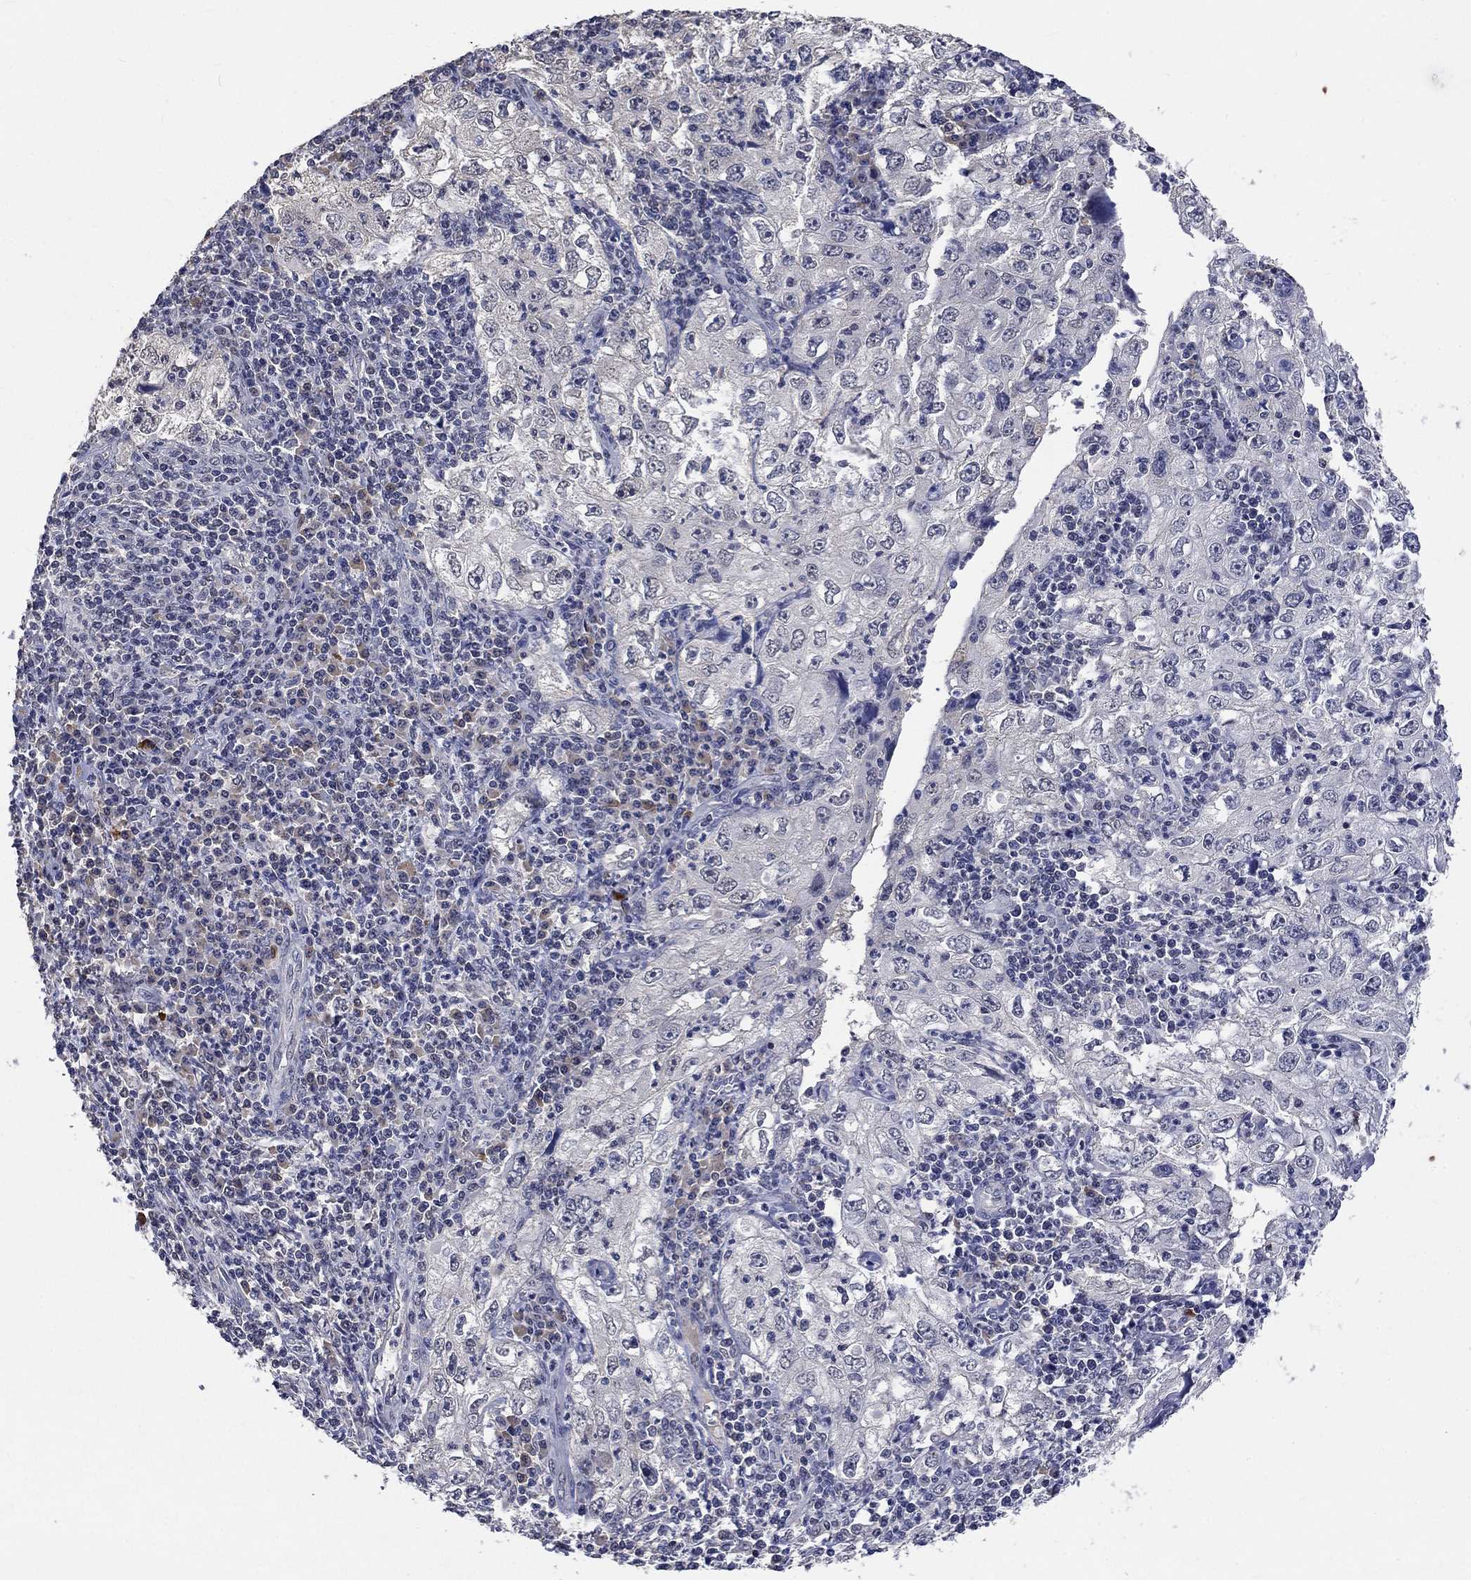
{"staining": {"intensity": "negative", "quantity": "none", "location": "none"}, "tissue": "cervical cancer", "cell_type": "Tumor cells", "image_type": "cancer", "snomed": [{"axis": "morphology", "description": "Squamous cell carcinoma, NOS"}, {"axis": "topography", "description": "Cervix"}], "caption": "IHC of human cervical cancer (squamous cell carcinoma) reveals no expression in tumor cells.", "gene": "ZBTB18", "patient": {"sex": "female", "age": 24}}